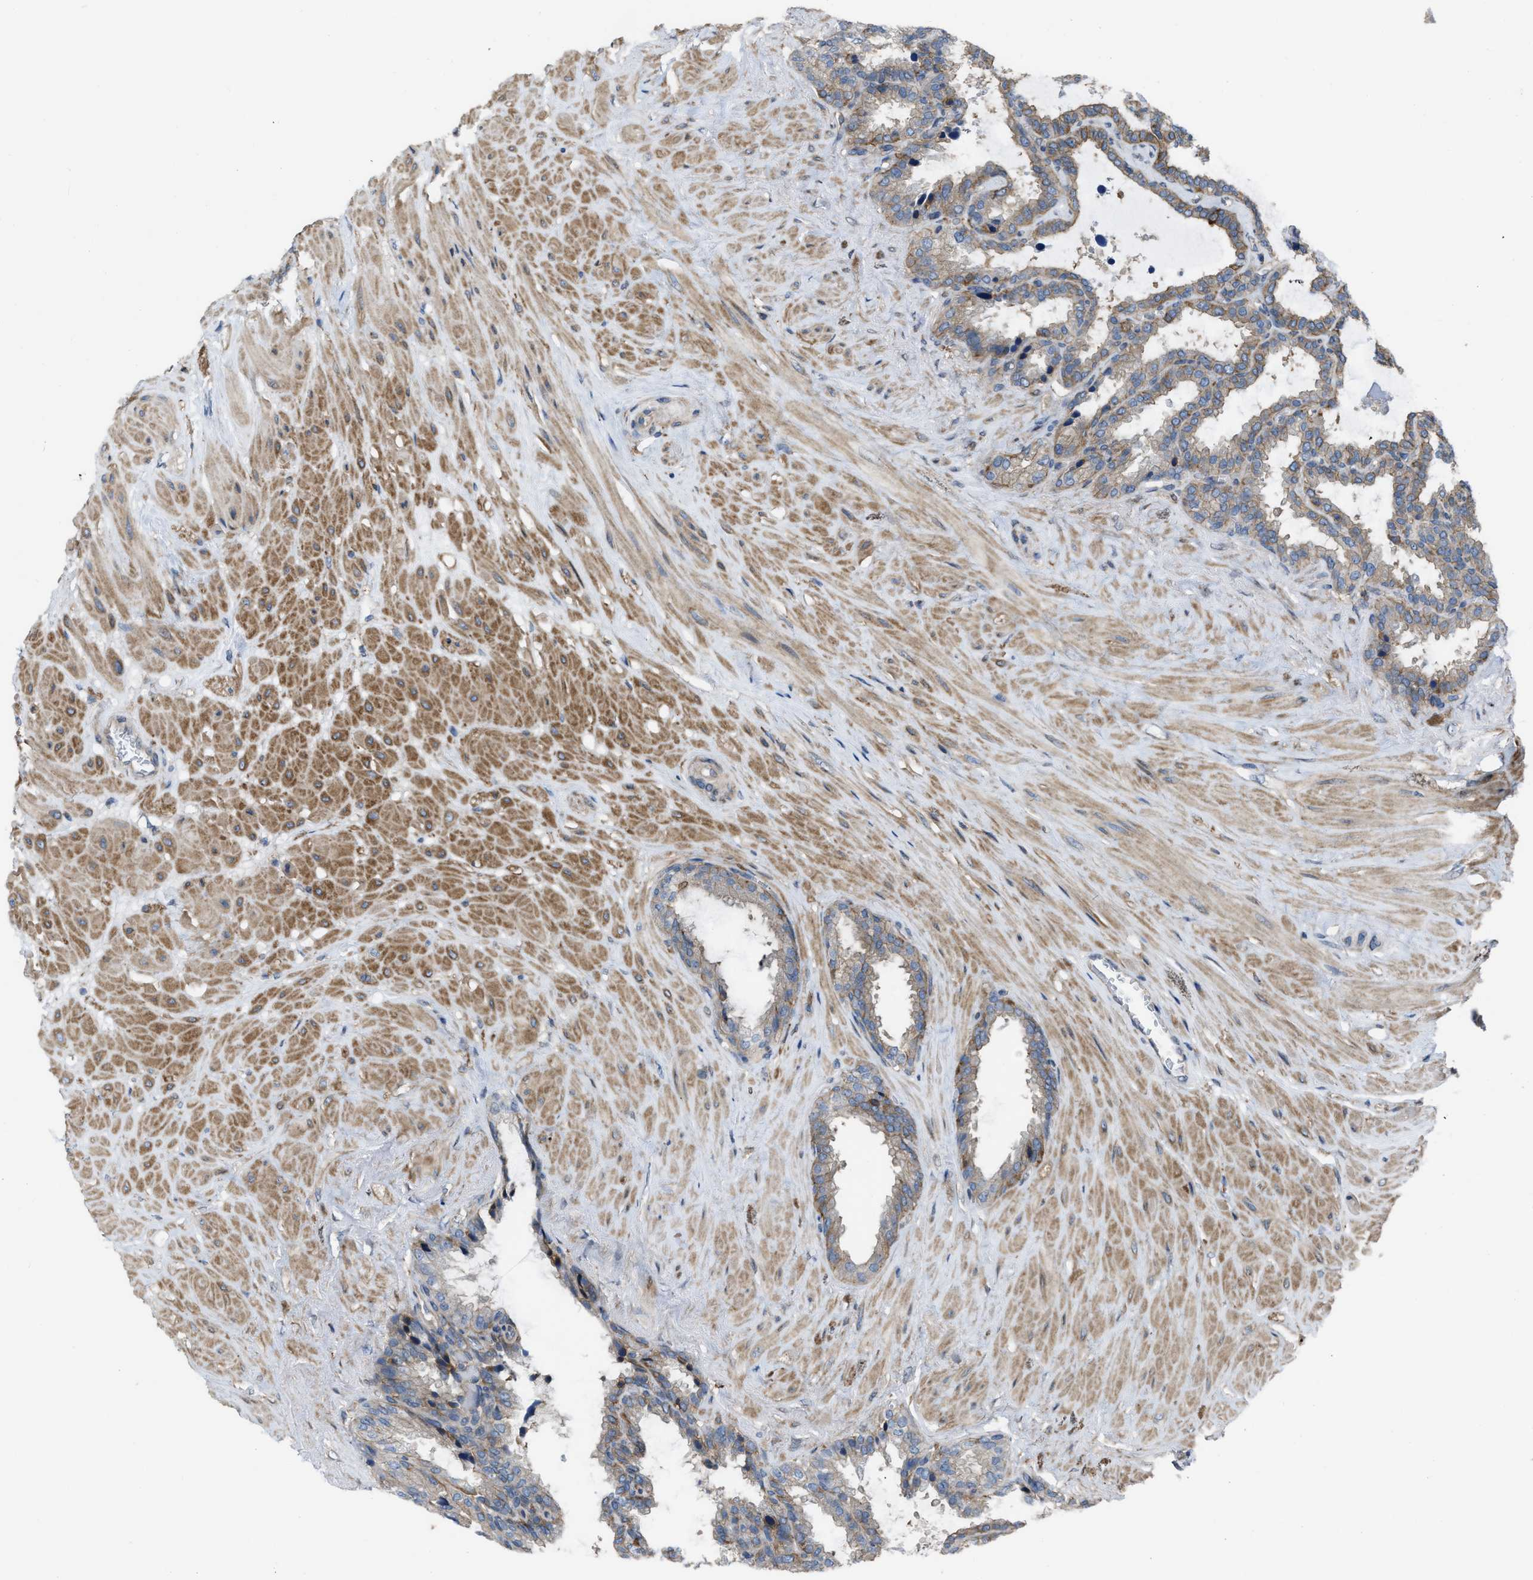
{"staining": {"intensity": "weak", "quantity": ">75%", "location": "cytoplasmic/membranous"}, "tissue": "seminal vesicle", "cell_type": "Glandular cells", "image_type": "normal", "snomed": [{"axis": "morphology", "description": "Normal tissue, NOS"}, {"axis": "topography", "description": "Seminal veicle"}], "caption": "Protein analysis of unremarkable seminal vesicle reveals weak cytoplasmic/membranous staining in approximately >75% of glandular cells.", "gene": "MYO18A", "patient": {"sex": "male", "age": 46}}